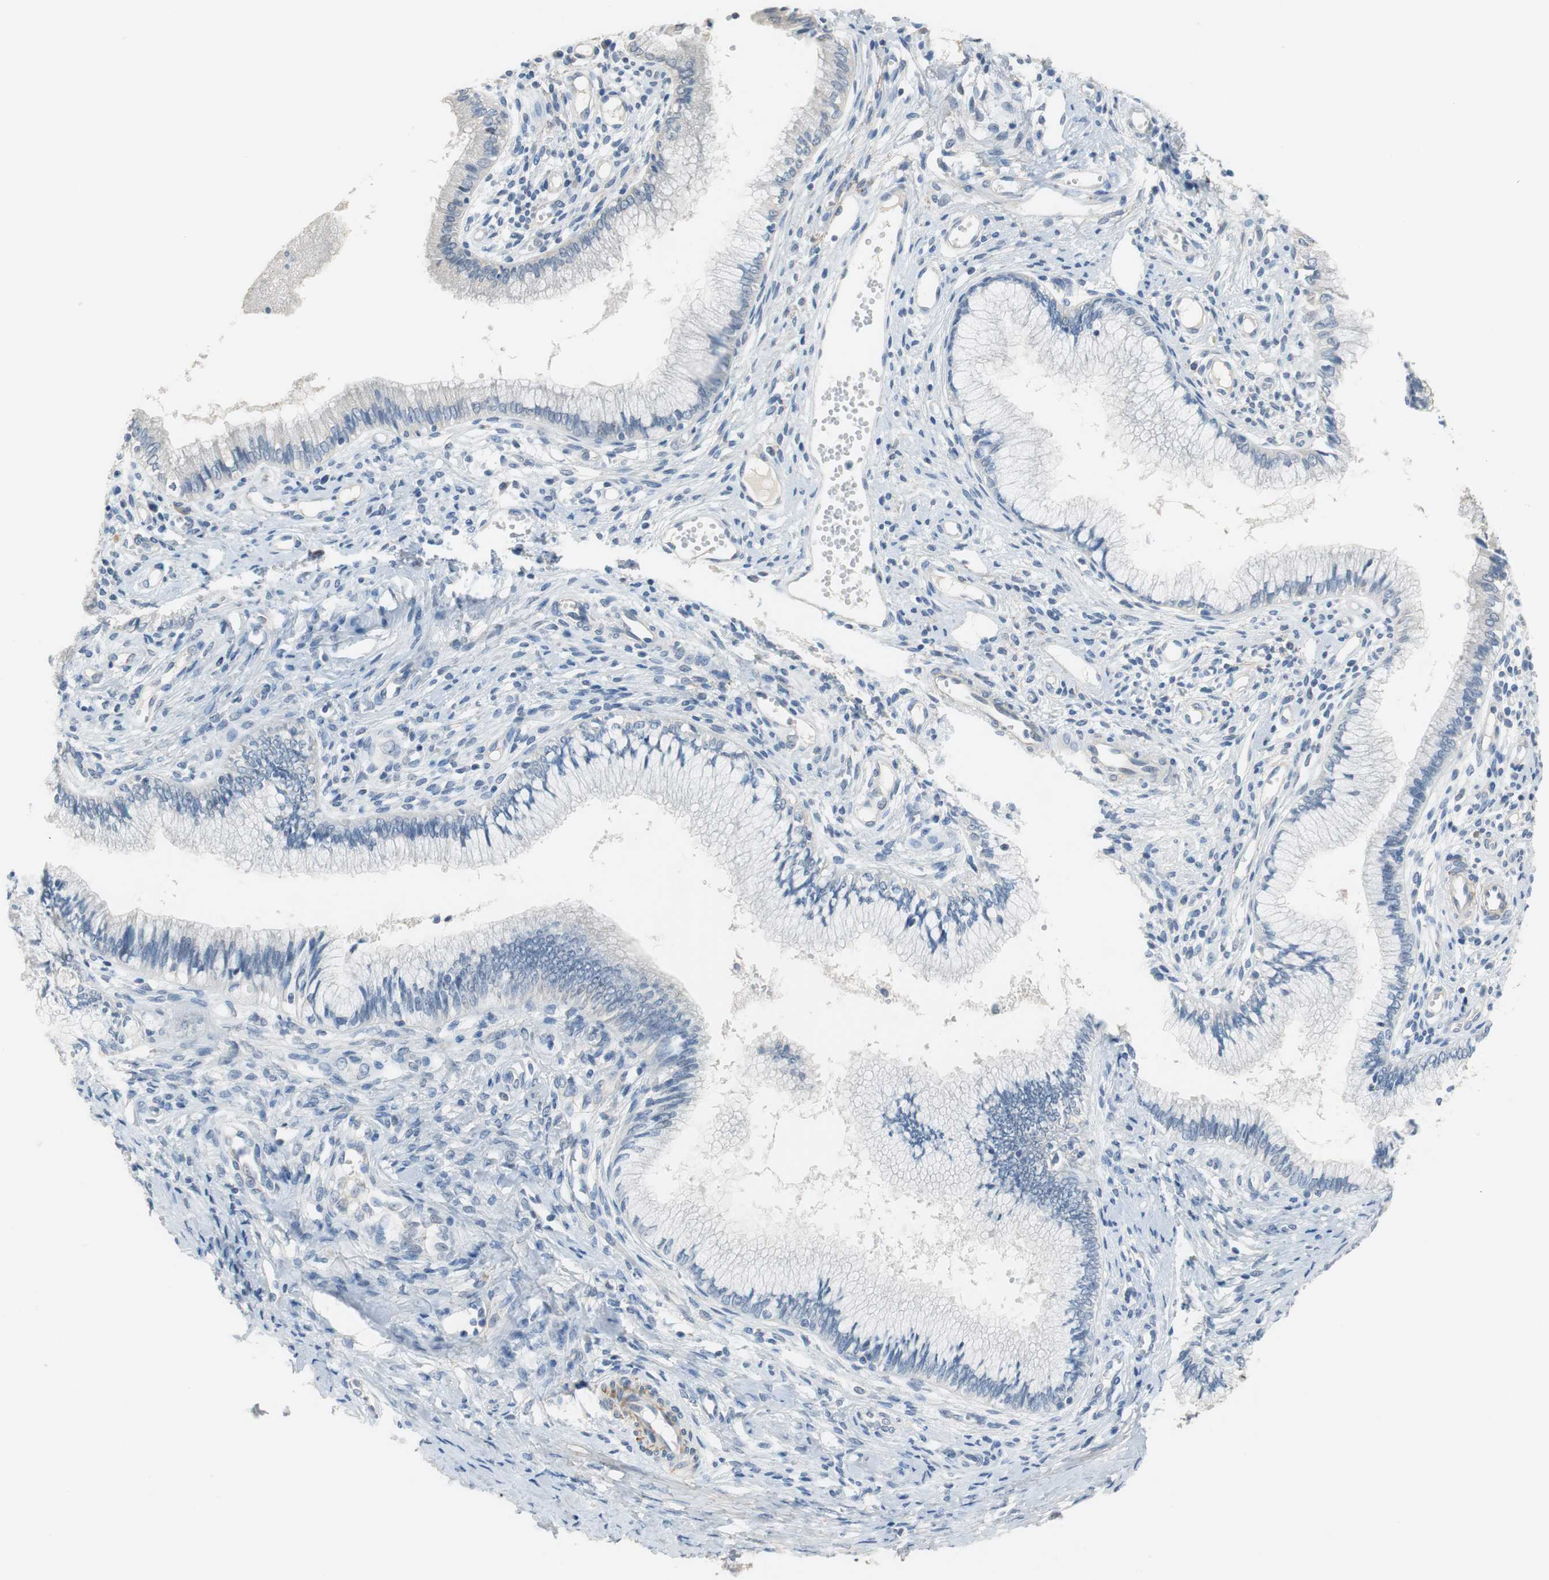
{"staining": {"intensity": "negative", "quantity": "none", "location": "none"}, "tissue": "cervical cancer", "cell_type": "Tumor cells", "image_type": "cancer", "snomed": [{"axis": "morphology", "description": "Adenocarcinoma, NOS"}, {"axis": "topography", "description": "Cervix"}], "caption": "Tumor cells show no significant expression in cervical cancer (adenocarcinoma).", "gene": "MUC7", "patient": {"sex": "female", "age": 36}}